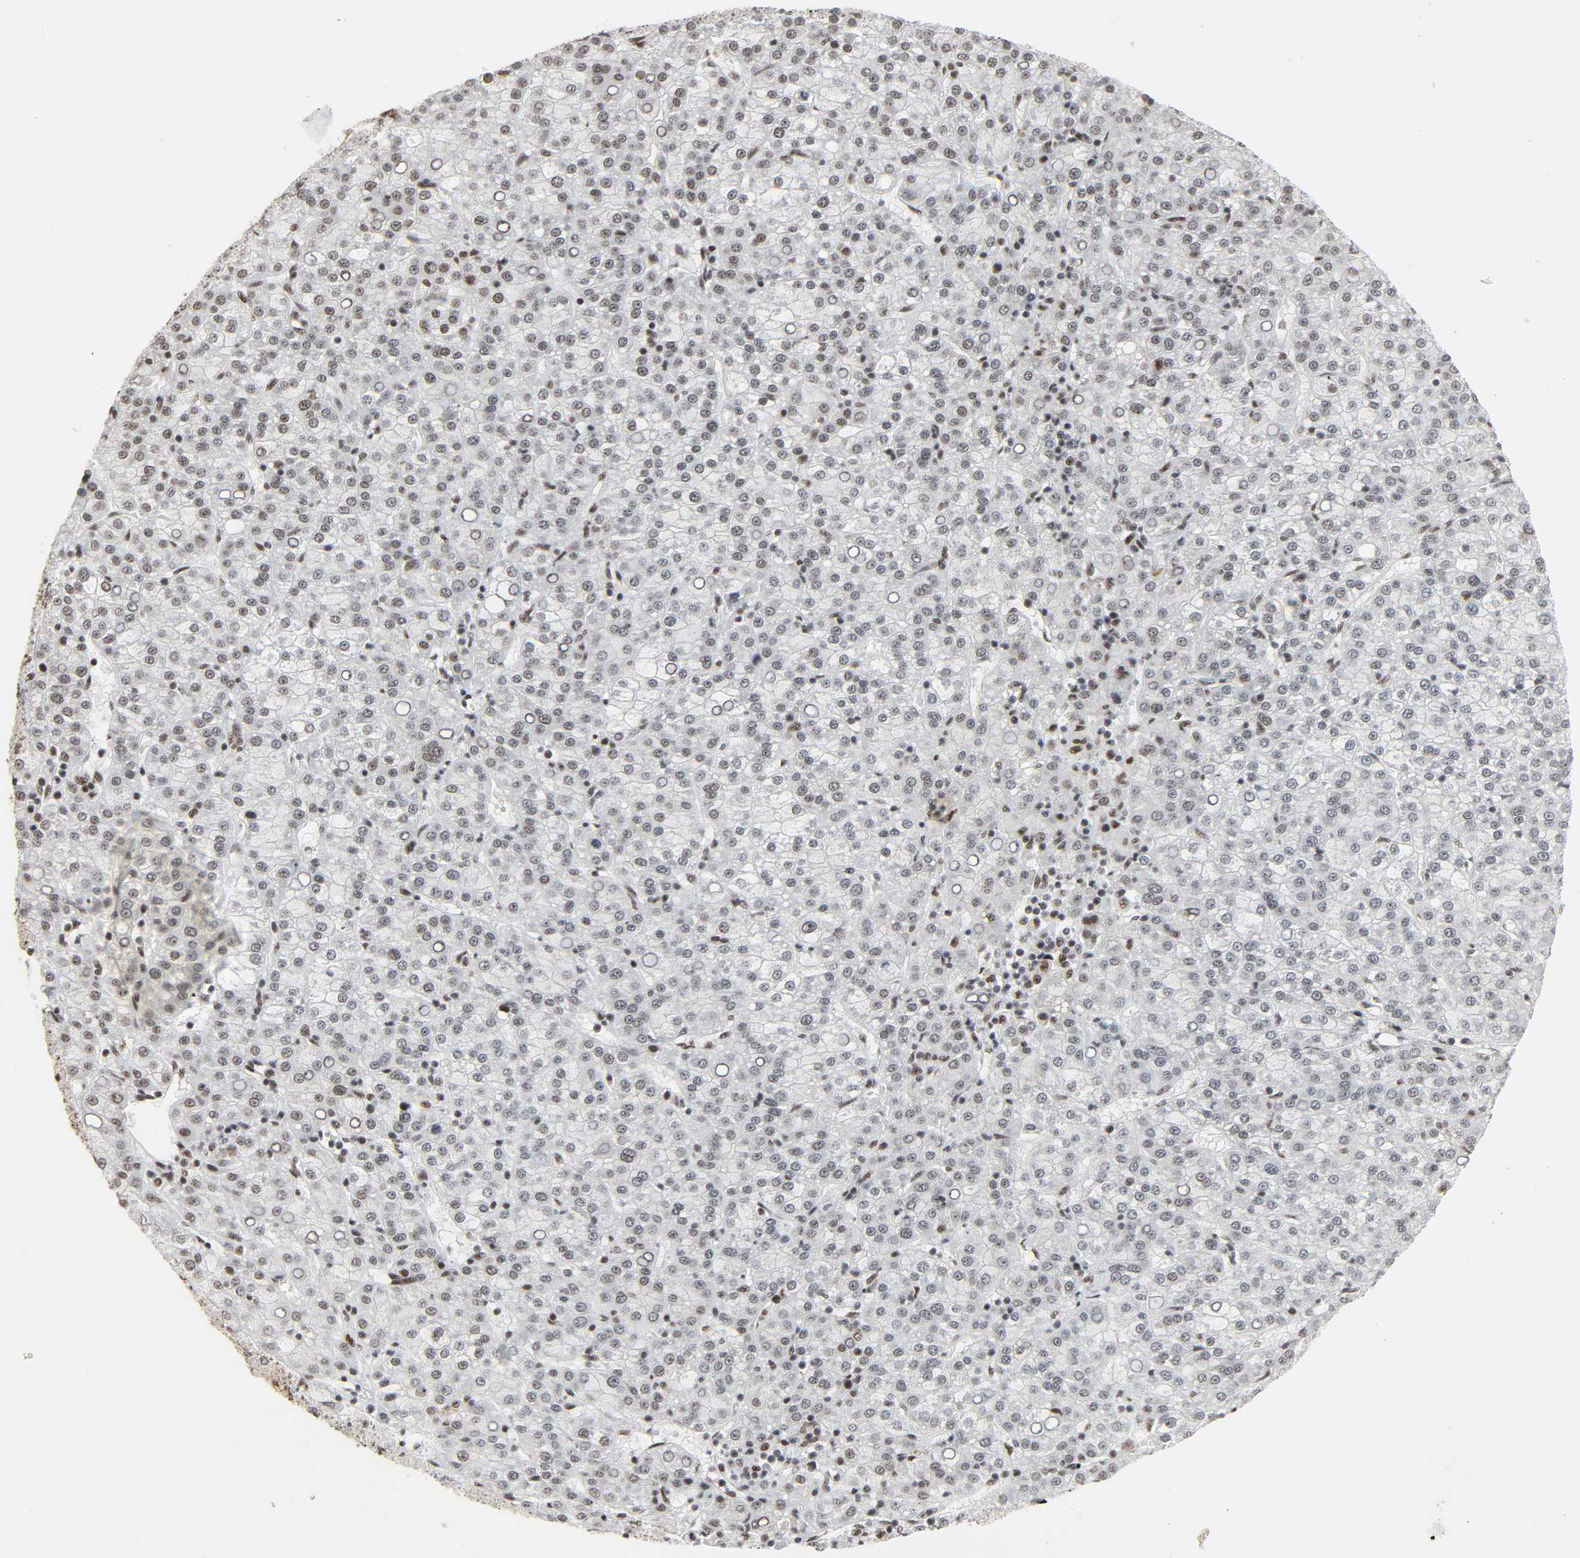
{"staining": {"intensity": "weak", "quantity": ">75%", "location": "nuclear"}, "tissue": "liver cancer", "cell_type": "Tumor cells", "image_type": "cancer", "snomed": [{"axis": "morphology", "description": "Carcinoma, Hepatocellular, NOS"}, {"axis": "topography", "description": "Liver"}], "caption": "Weak nuclear protein staining is present in about >75% of tumor cells in hepatocellular carcinoma (liver). Using DAB (3,3'-diaminobenzidine) (brown) and hematoxylin (blue) stains, captured at high magnification using brightfield microscopy.", "gene": "CDK7", "patient": {"sex": "female", "age": 58}}